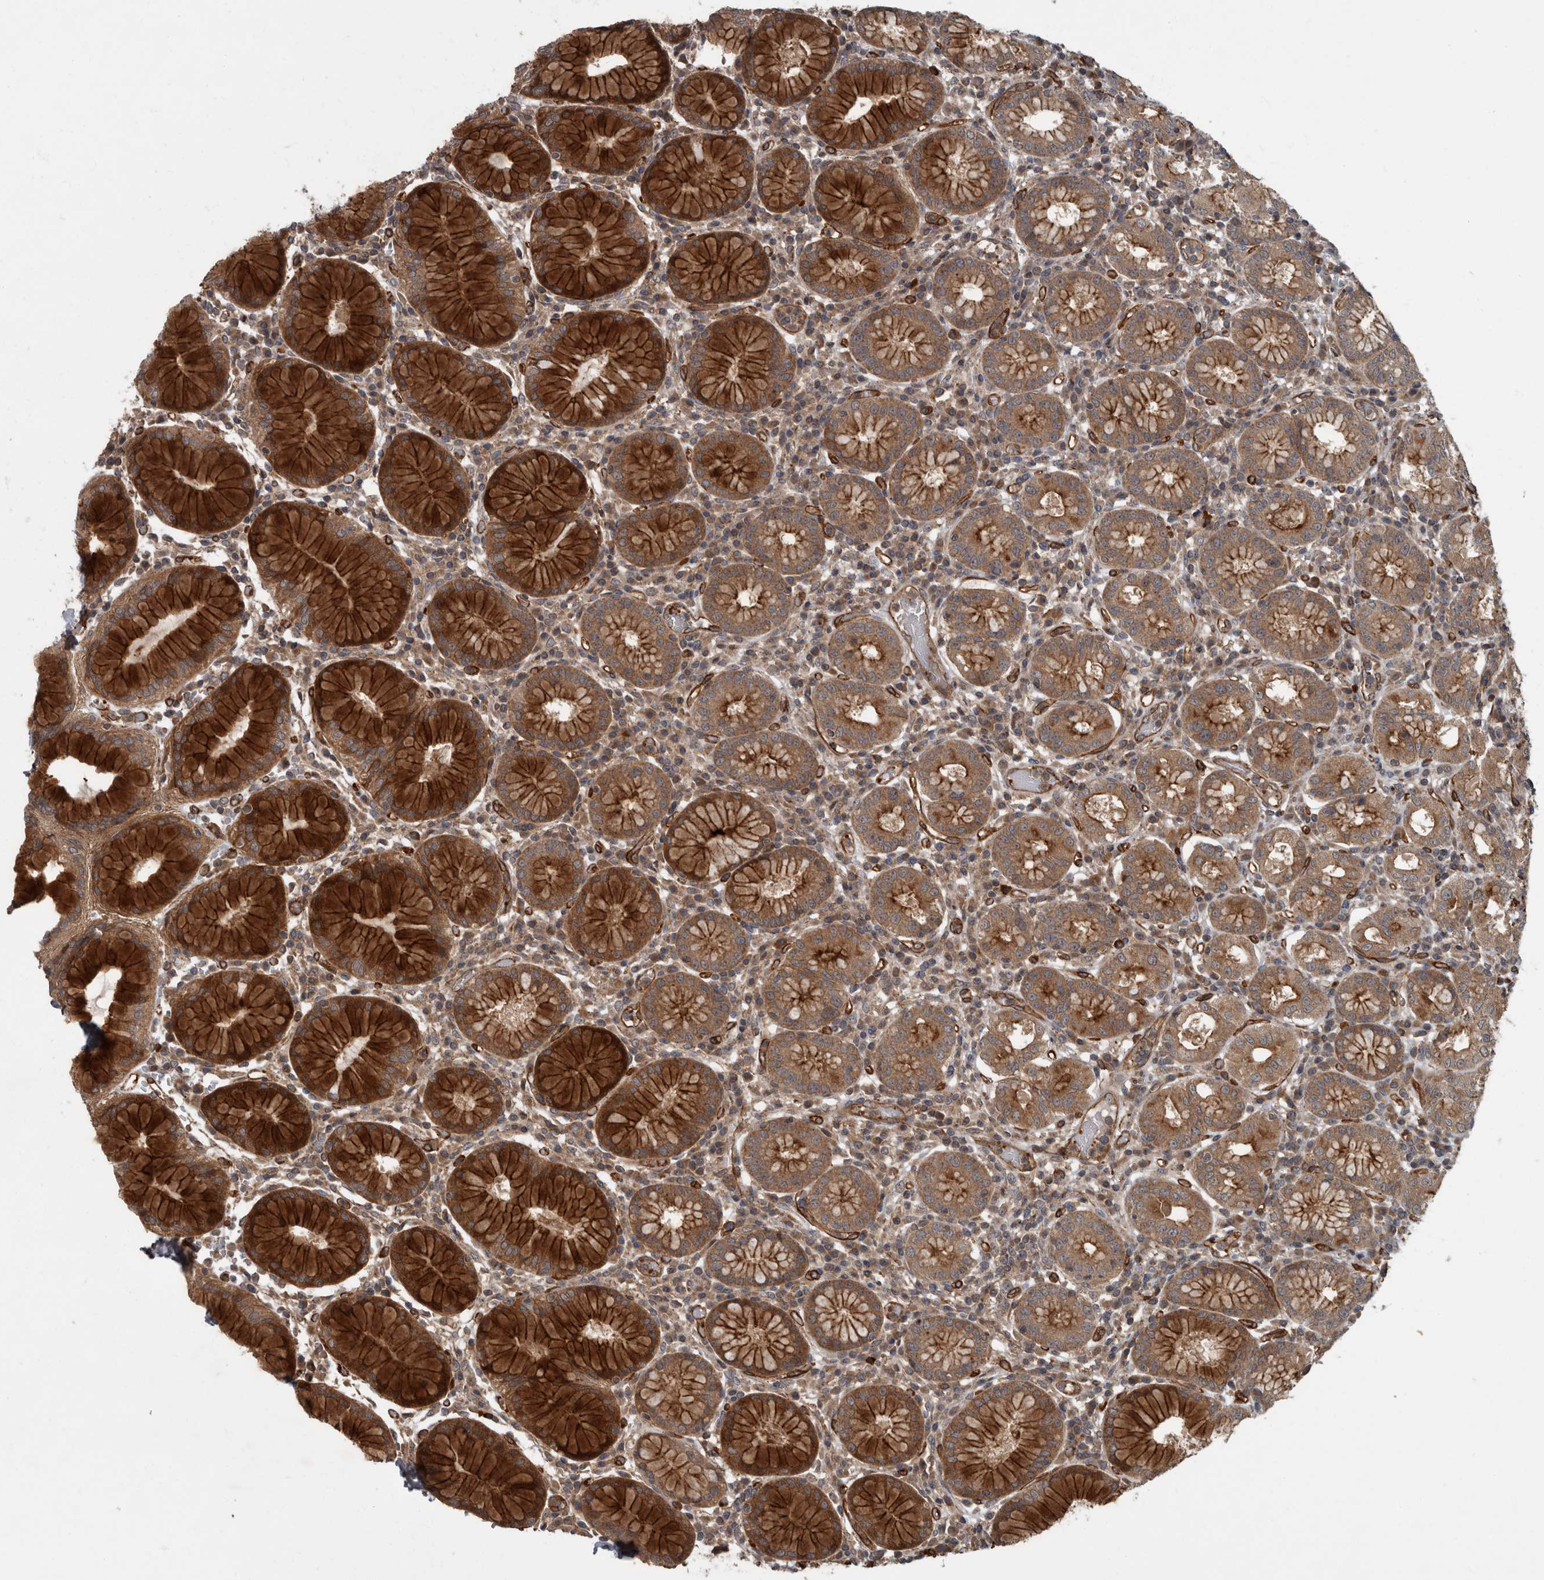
{"staining": {"intensity": "strong", "quantity": ">75%", "location": "cytoplasmic/membranous"}, "tissue": "stomach", "cell_type": "Glandular cells", "image_type": "normal", "snomed": [{"axis": "morphology", "description": "Normal tissue, NOS"}, {"axis": "topography", "description": "Stomach"}, {"axis": "topography", "description": "Stomach, lower"}], "caption": "IHC (DAB) staining of unremarkable stomach shows strong cytoplasmic/membranous protein expression in about >75% of glandular cells. Immunohistochemistry (ihc) stains the protein of interest in brown and the nuclei are stained blue.", "gene": "VEGFD", "patient": {"sex": "female", "age": 56}}